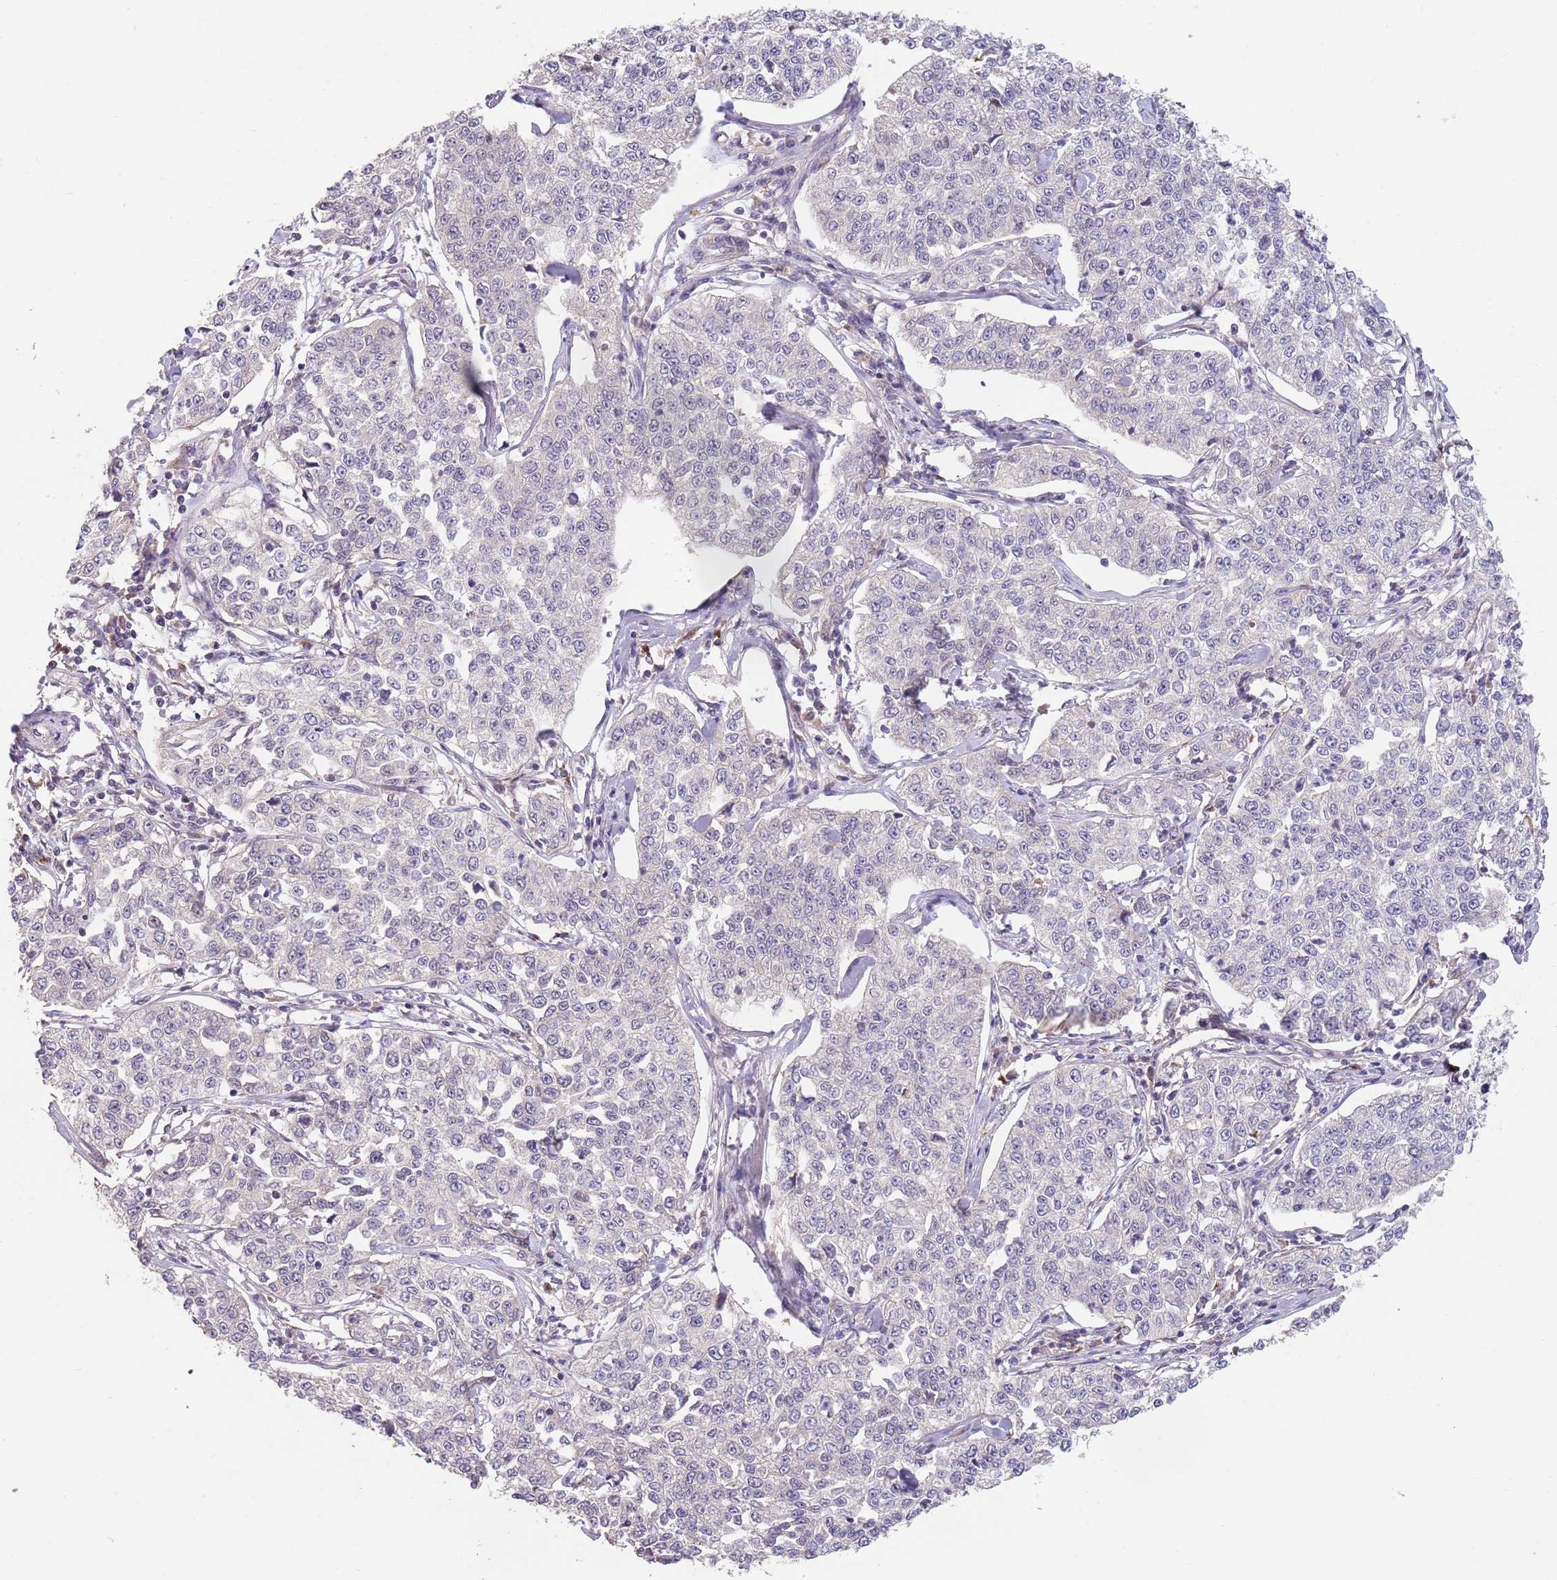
{"staining": {"intensity": "negative", "quantity": "none", "location": "none"}, "tissue": "cervical cancer", "cell_type": "Tumor cells", "image_type": "cancer", "snomed": [{"axis": "morphology", "description": "Squamous cell carcinoma, NOS"}, {"axis": "topography", "description": "Cervix"}], "caption": "DAB immunohistochemical staining of squamous cell carcinoma (cervical) displays no significant positivity in tumor cells.", "gene": "MEI1", "patient": {"sex": "female", "age": 35}}